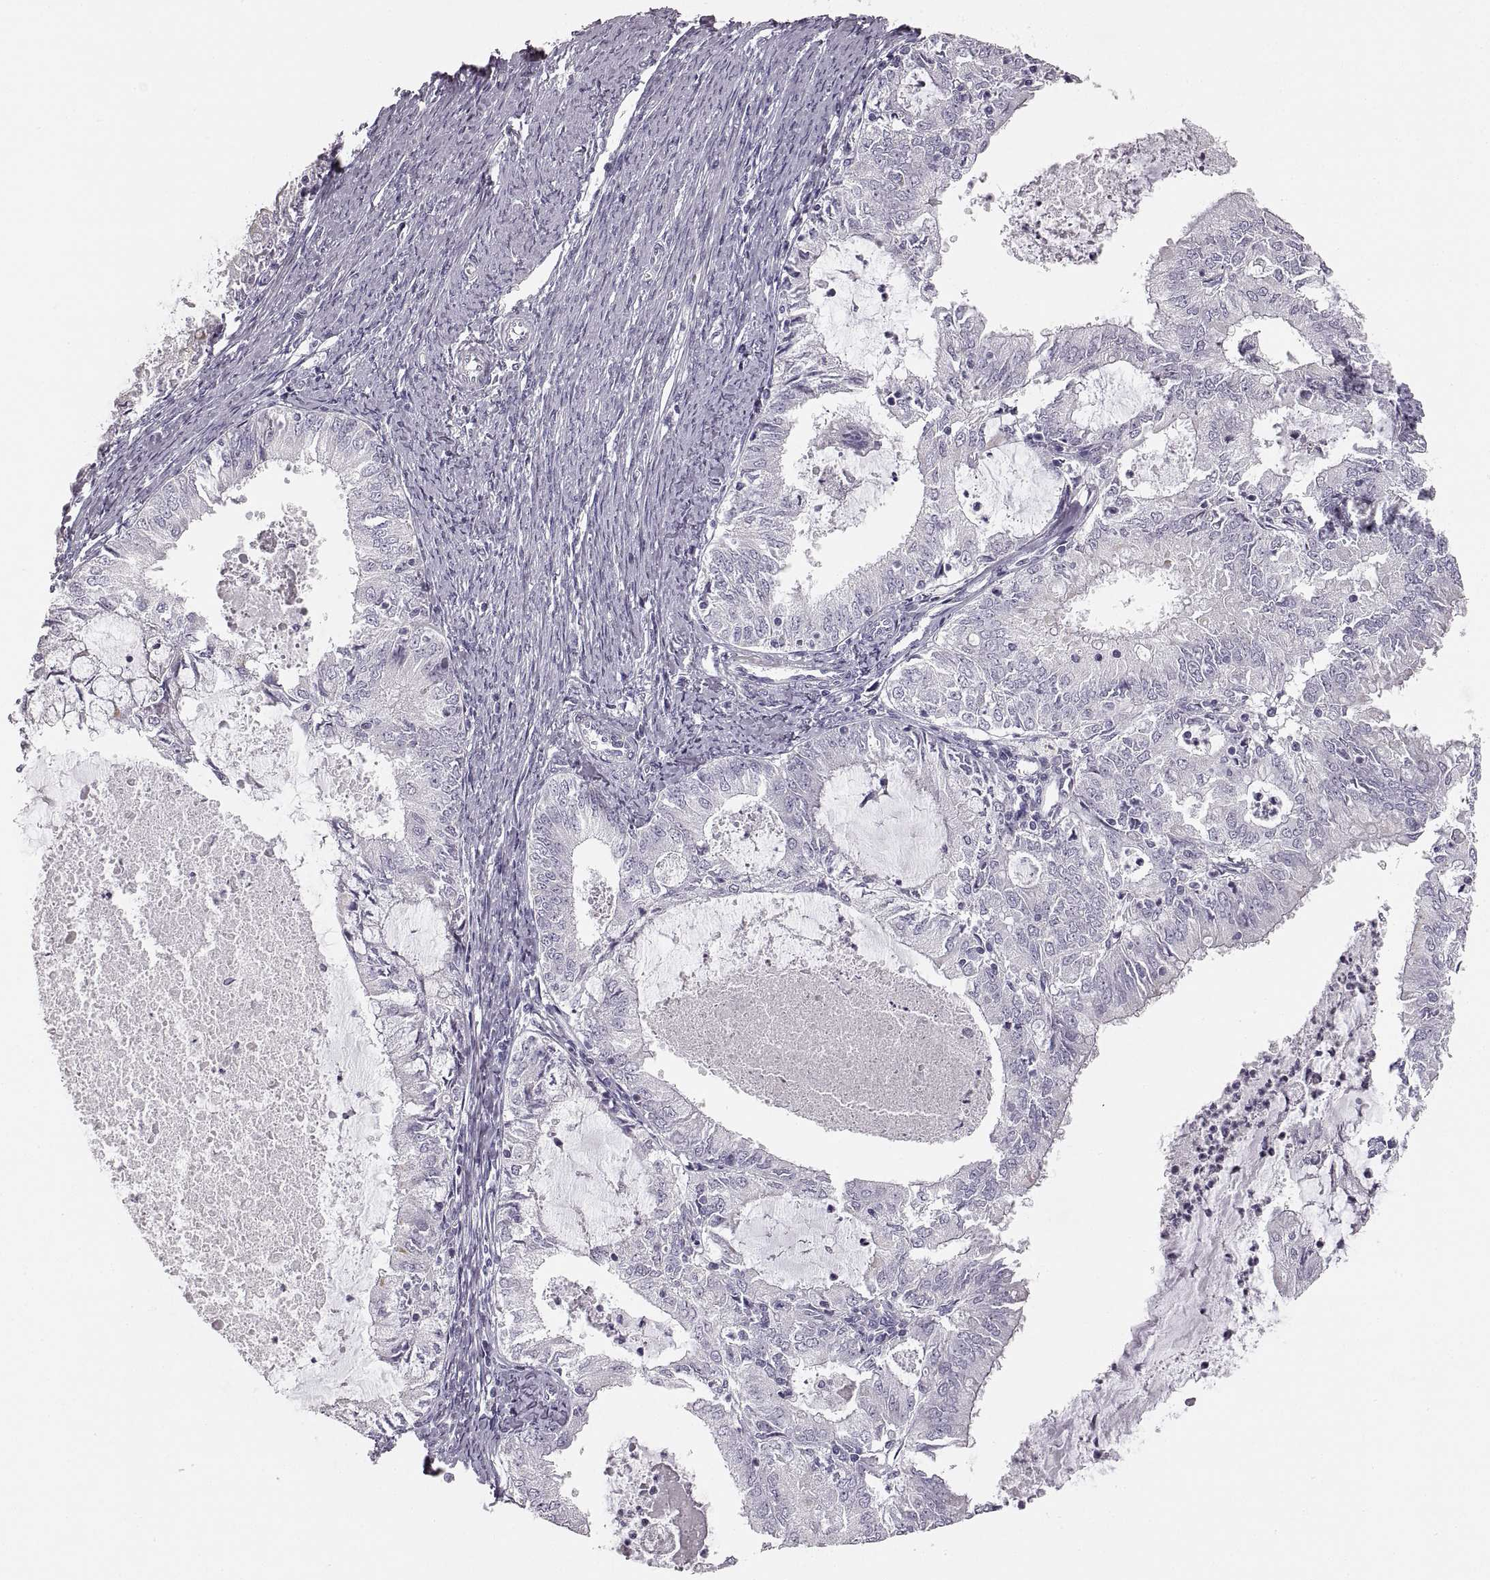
{"staining": {"intensity": "negative", "quantity": "none", "location": "none"}, "tissue": "endometrial cancer", "cell_type": "Tumor cells", "image_type": "cancer", "snomed": [{"axis": "morphology", "description": "Adenocarcinoma, NOS"}, {"axis": "topography", "description": "Endometrium"}], "caption": "Immunohistochemical staining of human endometrial cancer (adenocarcinoma) displays no significant staining in tumor cells. Brightfield microscopy of IHC stained with DAB (3,3'-diaminobenzidine) (brown) and hematoxylin (blue), captured at high magnification.", "gene": "RDH13", "patient": {"sex": "female", "age": 57}}